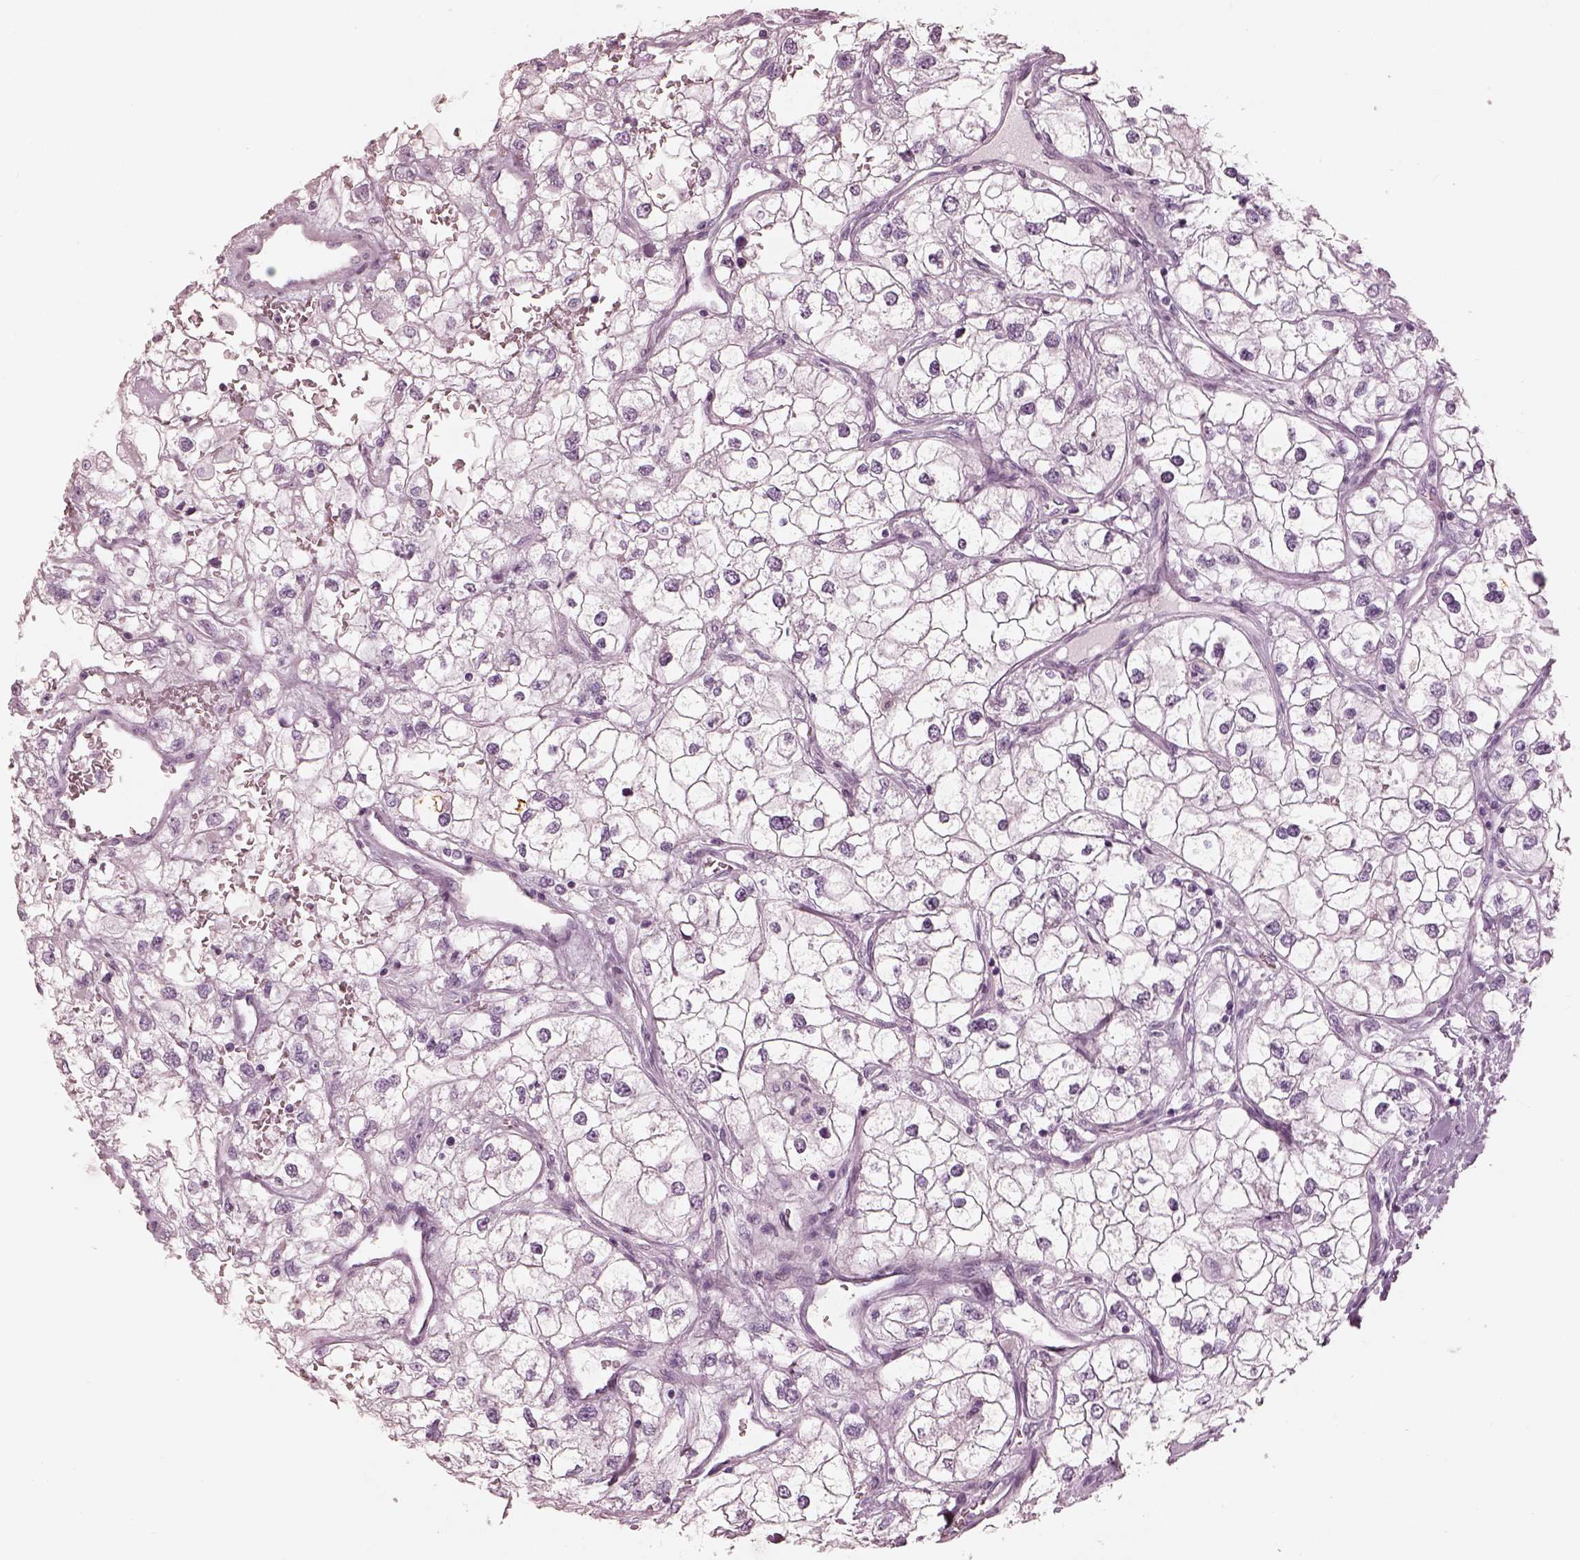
{"staining": {"intensity": "negative", "quantity": "none", "location": "none"}, "tissue": "renal cancer", "cell_type": "Tumor cells", "image_type": "cancer", "snomed": [{"axis": "morphology", "description": "Adenocarcinoma, NOS"}, {"axis": "topography", "description": "Kidney"}], "caption": "This is a histopathology image of immunohistochemistry staining of adenocarcinoma (renal), which shows no positivity in tumor cells.", "gene": "OPN4", "patient": {"sex": "male", "age": 59}}